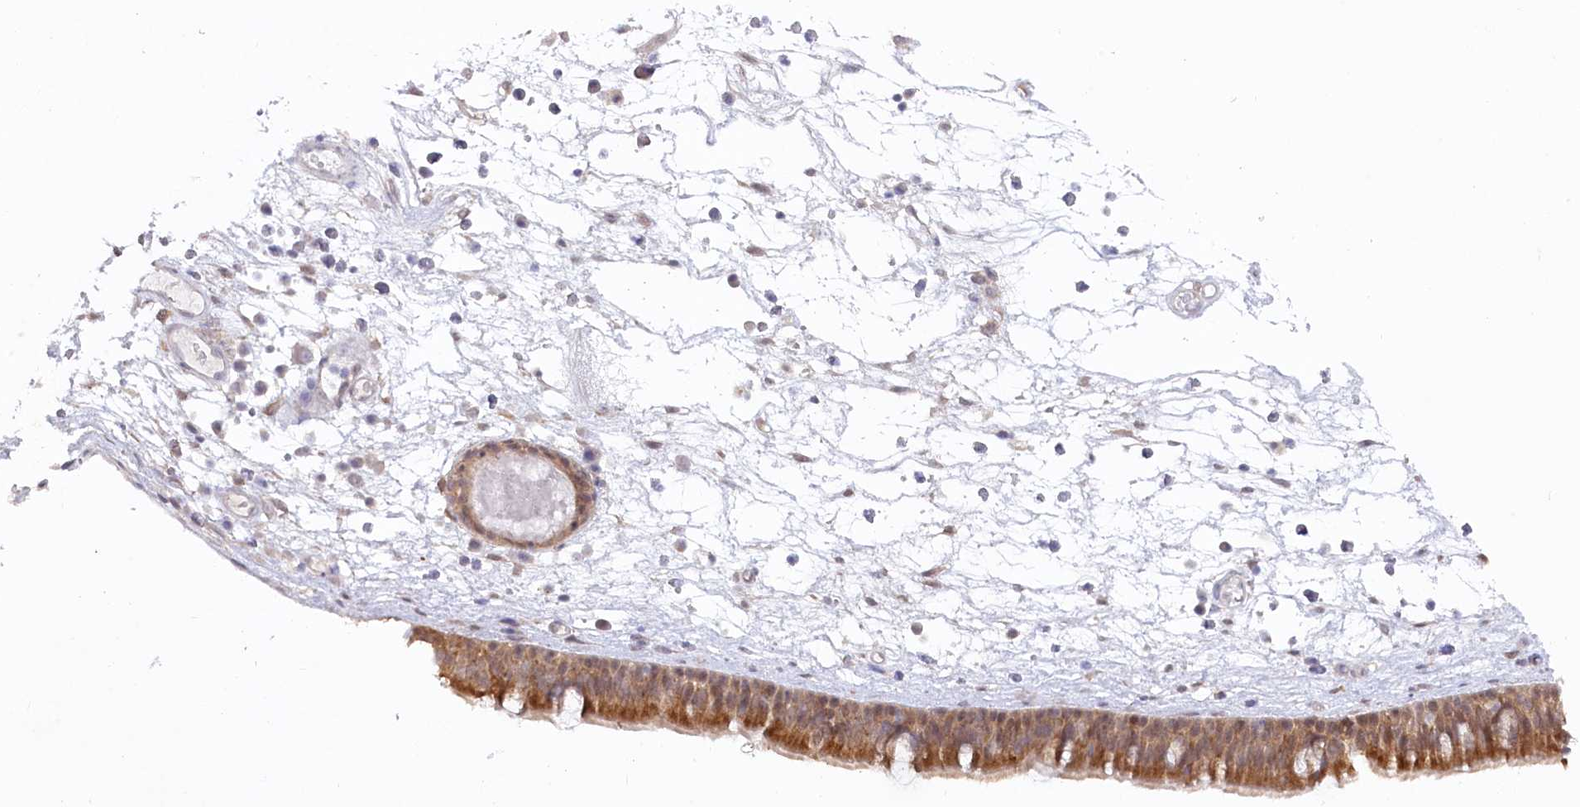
{"staining": {"intensity": "moderate", "quantity": "25%-75%", "location": "cytoplasmic/membranous"}, "tissue": "nasopharynx", "cell_type": "Respiratory epithelial cells", "image_type": "normal", "snomed": [{"axis": "morphology", "description": "Normal tissue, NOS"}, {"axis": "morphology", "description": "Inflammation, NOS"}, {"axis": "morphology", "description": "Malignant melanoma, Metastatic site"}, {"axis": "topography", "description": "Nasopharynx"}], "caption": "Approximately 25%-75% of respiratory epithelial cells in benign nasopharynx reveal moderate cytoplasmic/membranous protein expression as visualized by brown immunohistochemical staining.", "gene": "AAMDC", "patient": {"sex": "male", "age": 70}}